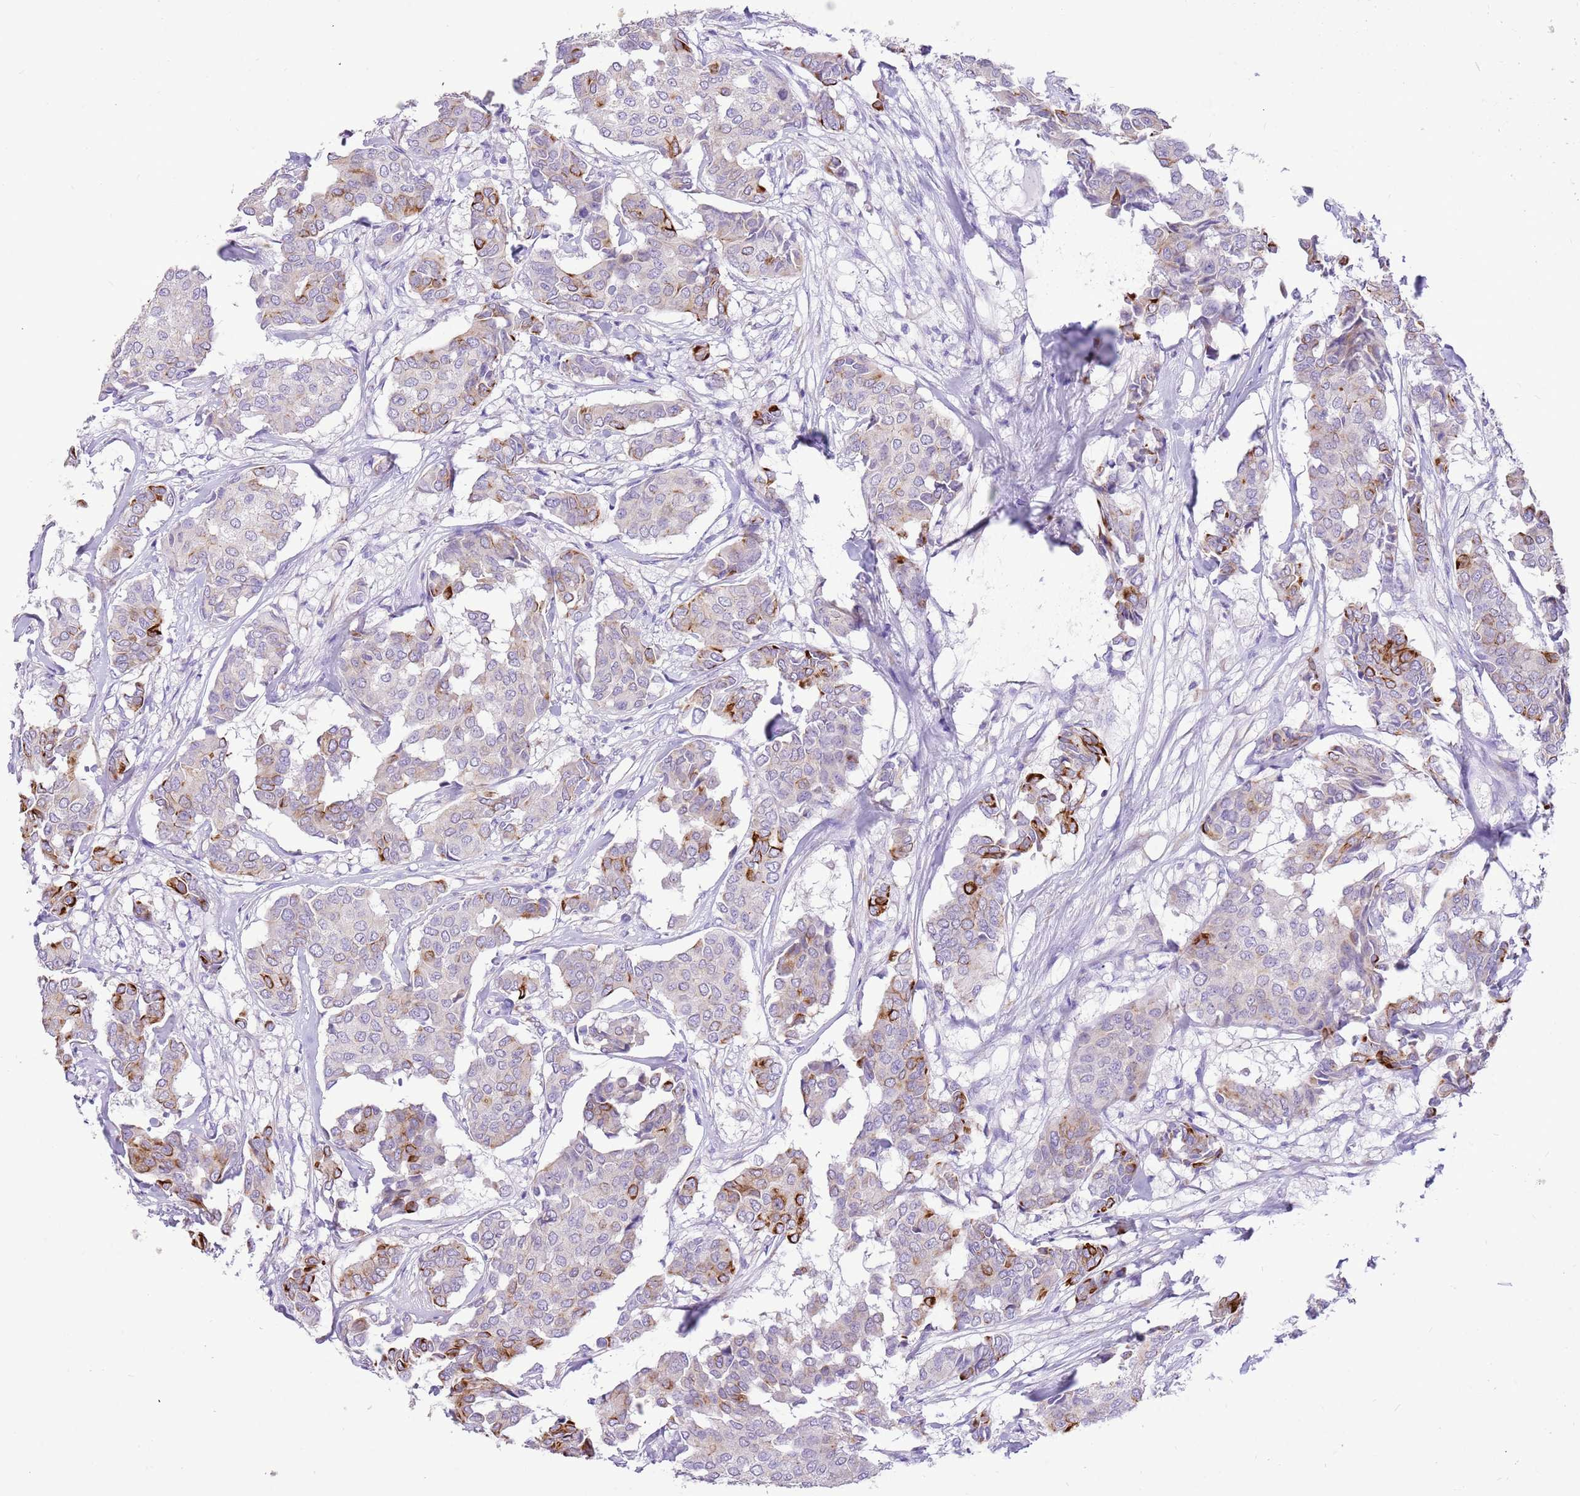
{"staining": {"intensity": "strong", "quantity": "<25%", "location": "cytoplasmic/membranous"}, "tissue": "breast cancer", "cell_type": "Tumor cells", "image_type": "cancer", "snomed": [{"axis": "morphology", "description": "Duct carcinoma"}, {"axis": "topography", "description": "Breast"}], "caption": "Immunohistochemistry image of neoplastic tissue: invasive ductal carcinoma (breast) stained using immunohistochemistry displays medium levels of strong protein expression localized specifically in the cytoplasmic/membranous of tumor cells, appearing as a cytoplasmic/membranous brown color.", "gene": "R3HDM4", "patient": {"sex": "female", "age": 75}}